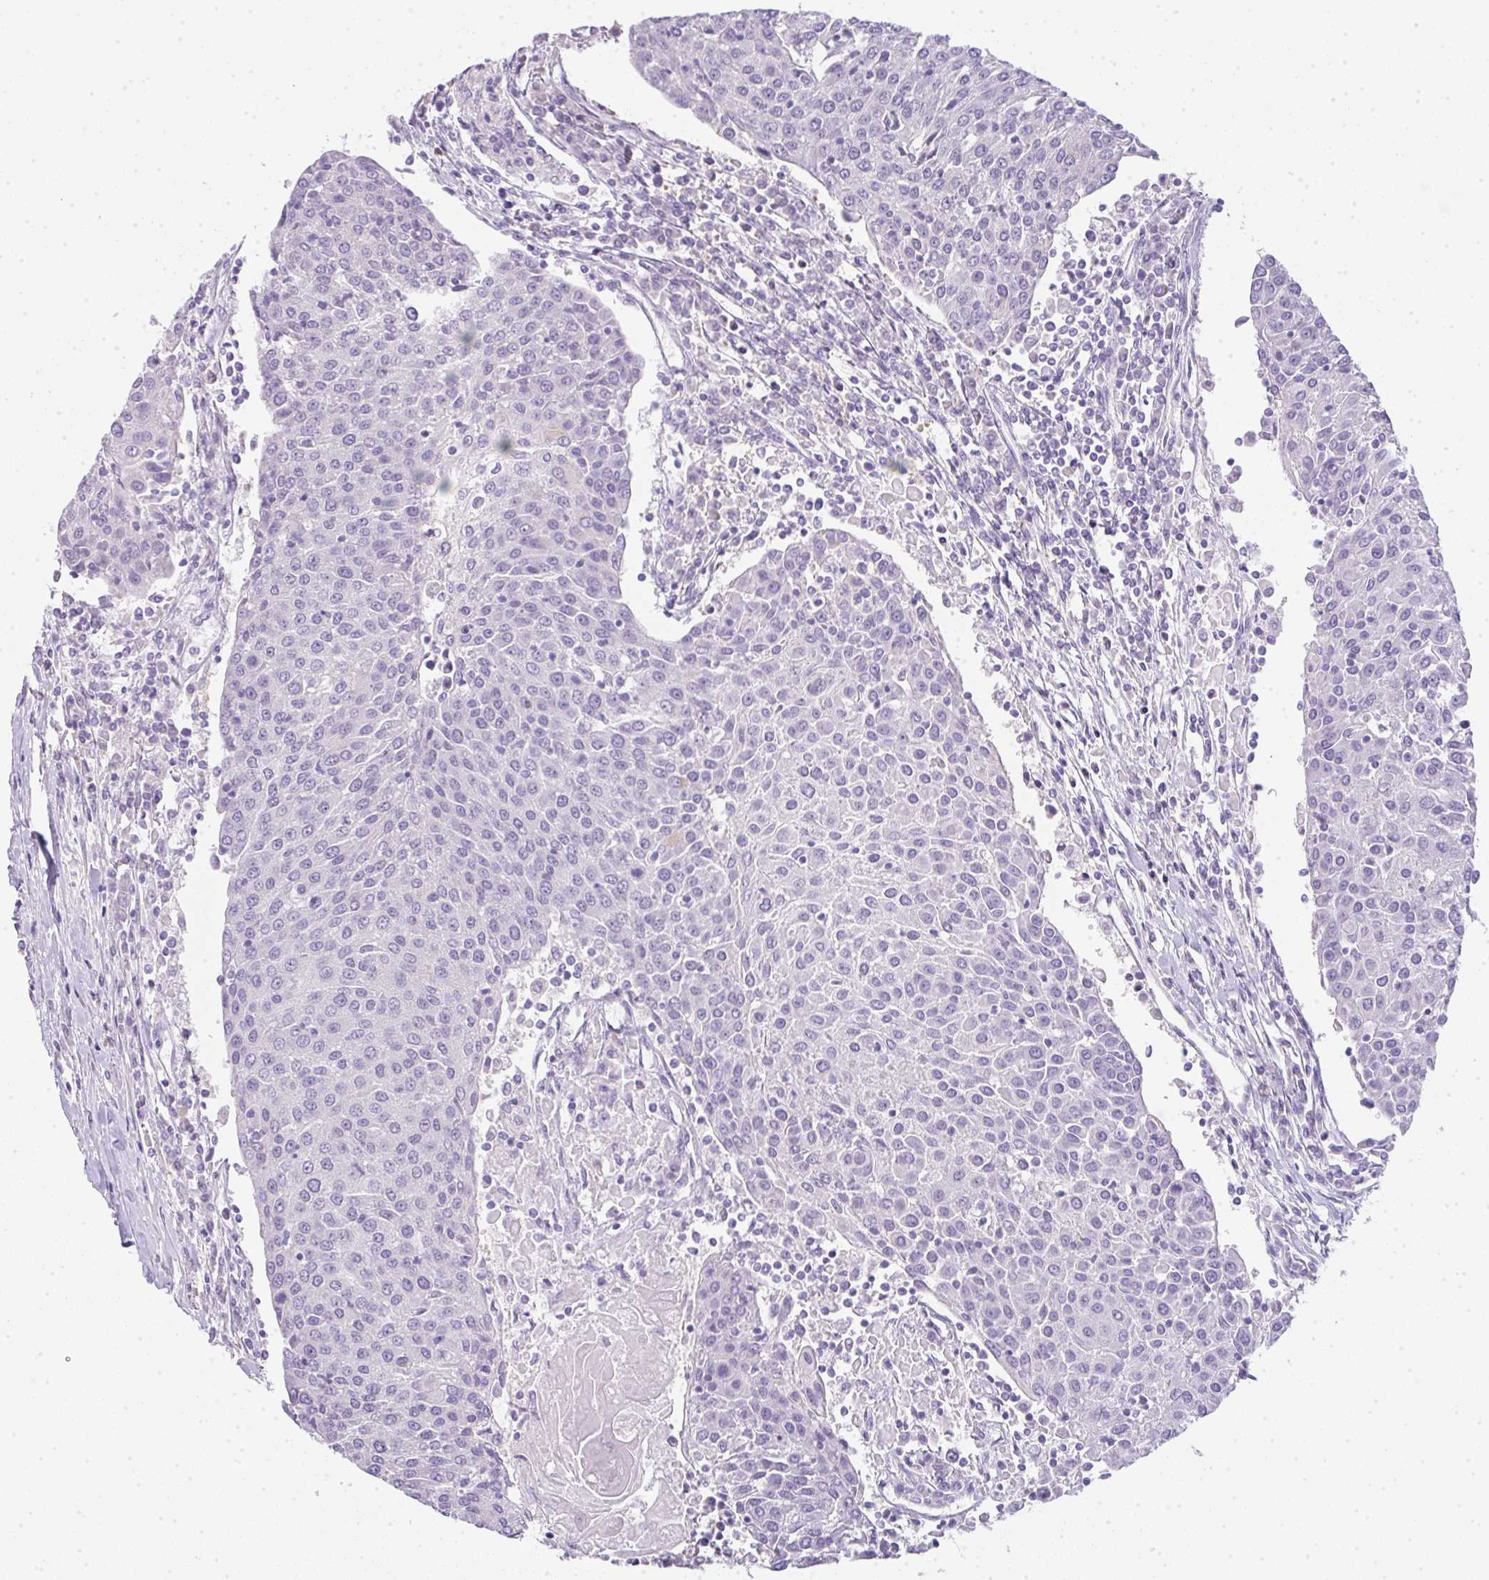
{"staining": {"intensity": "negative", "quantity": "none", "location": "none"}, "tissue": "urothelial cancer", "cell_type": "Tumor cells", "image_type": "cancer", "snomed": [{"axis": "morphology", "description": "Urothelial carcinoma, High grade"}, {"axis": "topography", "description": "Urinary bladder"}], "caption": "Tumor cells show no significant protein staining in urothelial cancer. (DAB (3,3'-diaminobenzidine) IHC with hematoxylin counter stain).", "gene": "LPAR4", "patient": {"sex": "female", "age": 85}}